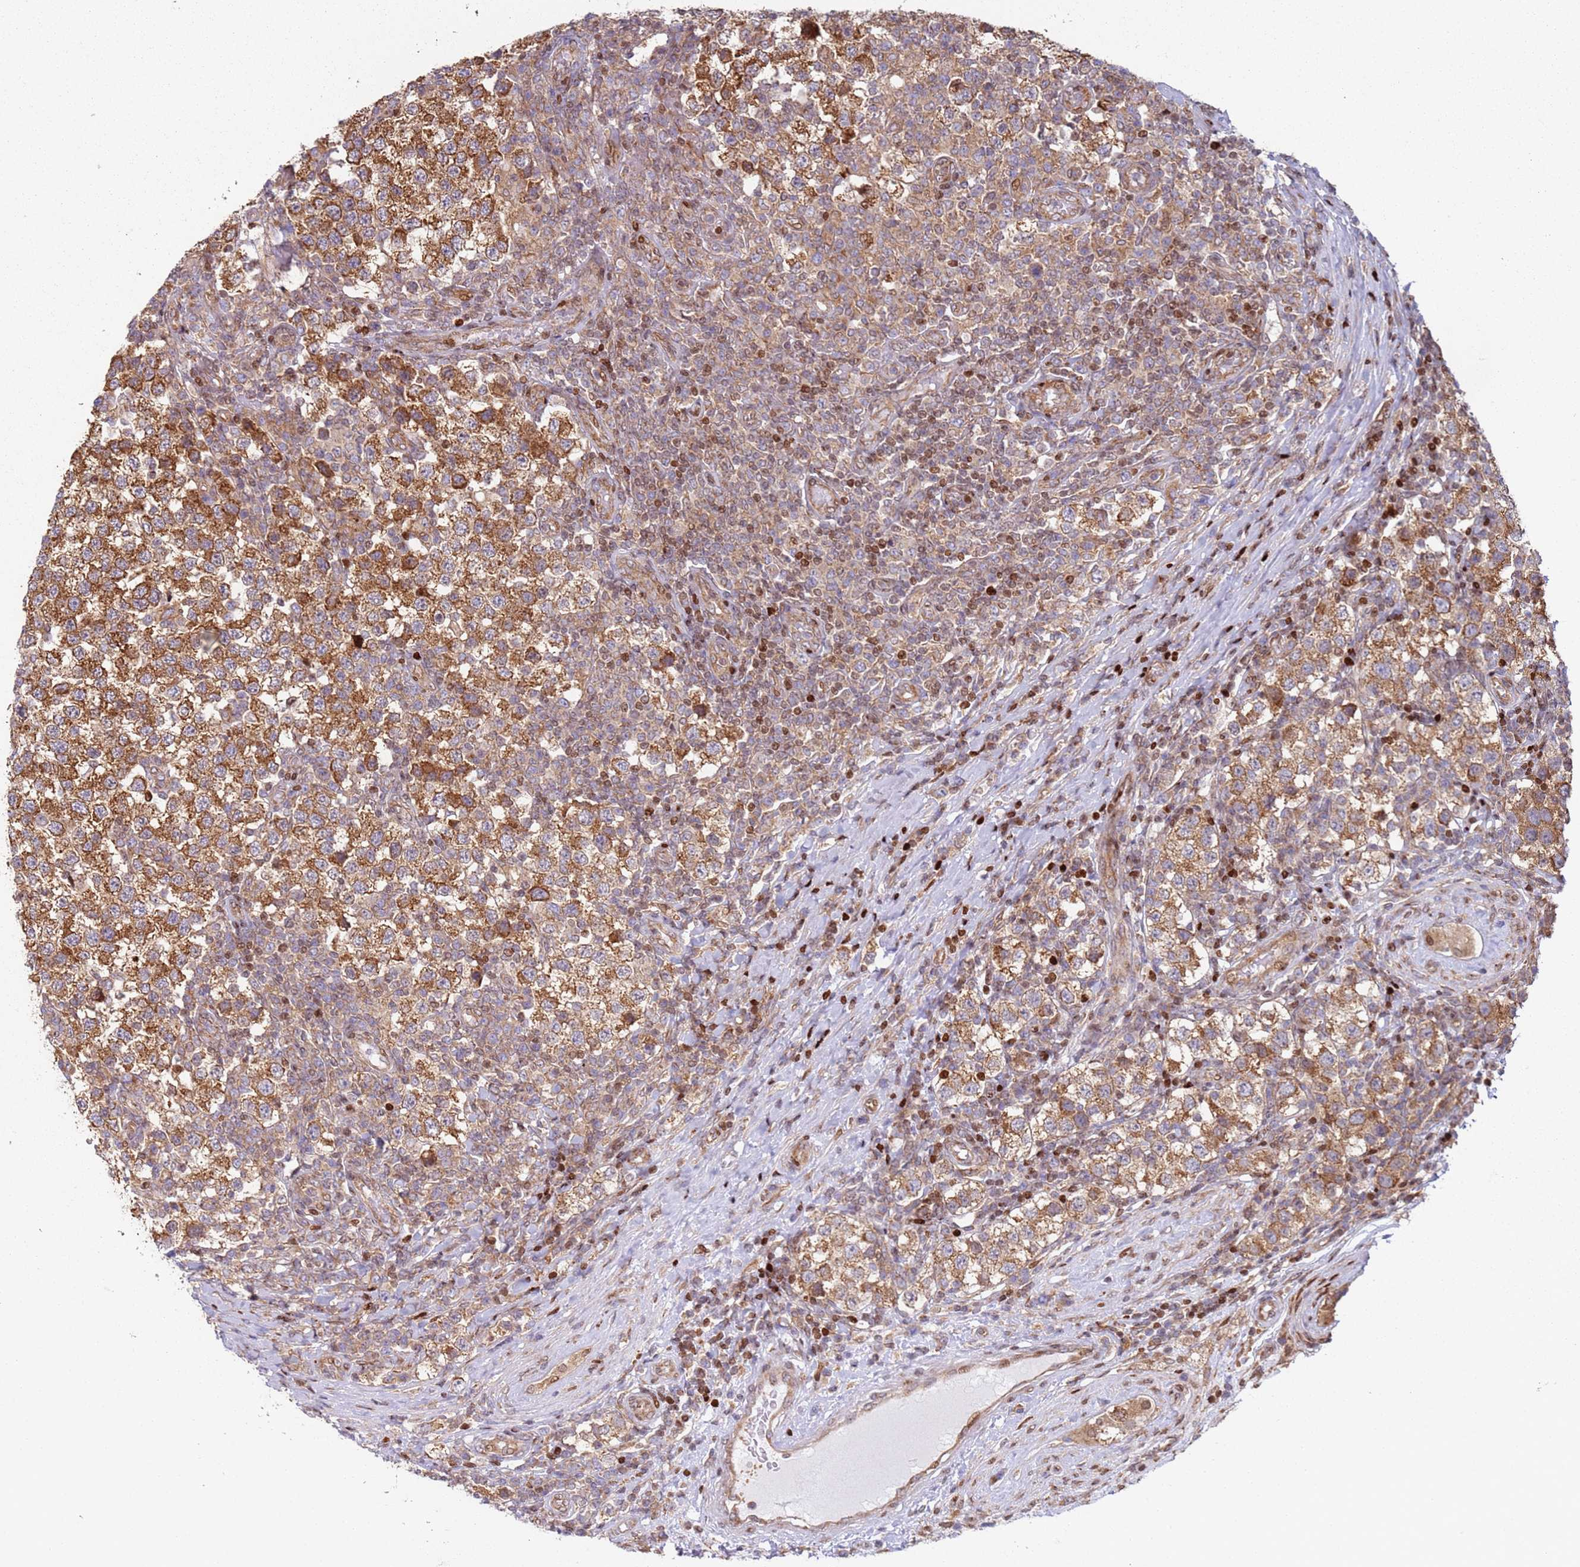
{"staining": {"intensity": "strong", "quantity": ">75%", "location": "cytoplasmic/membranous"}, "tissue": "testis cancer", "cell_type": "Tumor cells", "image_type": "cancer", "snomed": [{"axis": "morphology", "description": "Seminoma, NOS"}, {"axis": "topography", "description": "Testis"}], "caption": "Protein expression analysis of testis seminoma shows strong cytoplasmic/membranous expression in approximately >75% of tumor cells.", "gene": "HNRNPLL", "patient": {"sex": "male", "age": 34}}